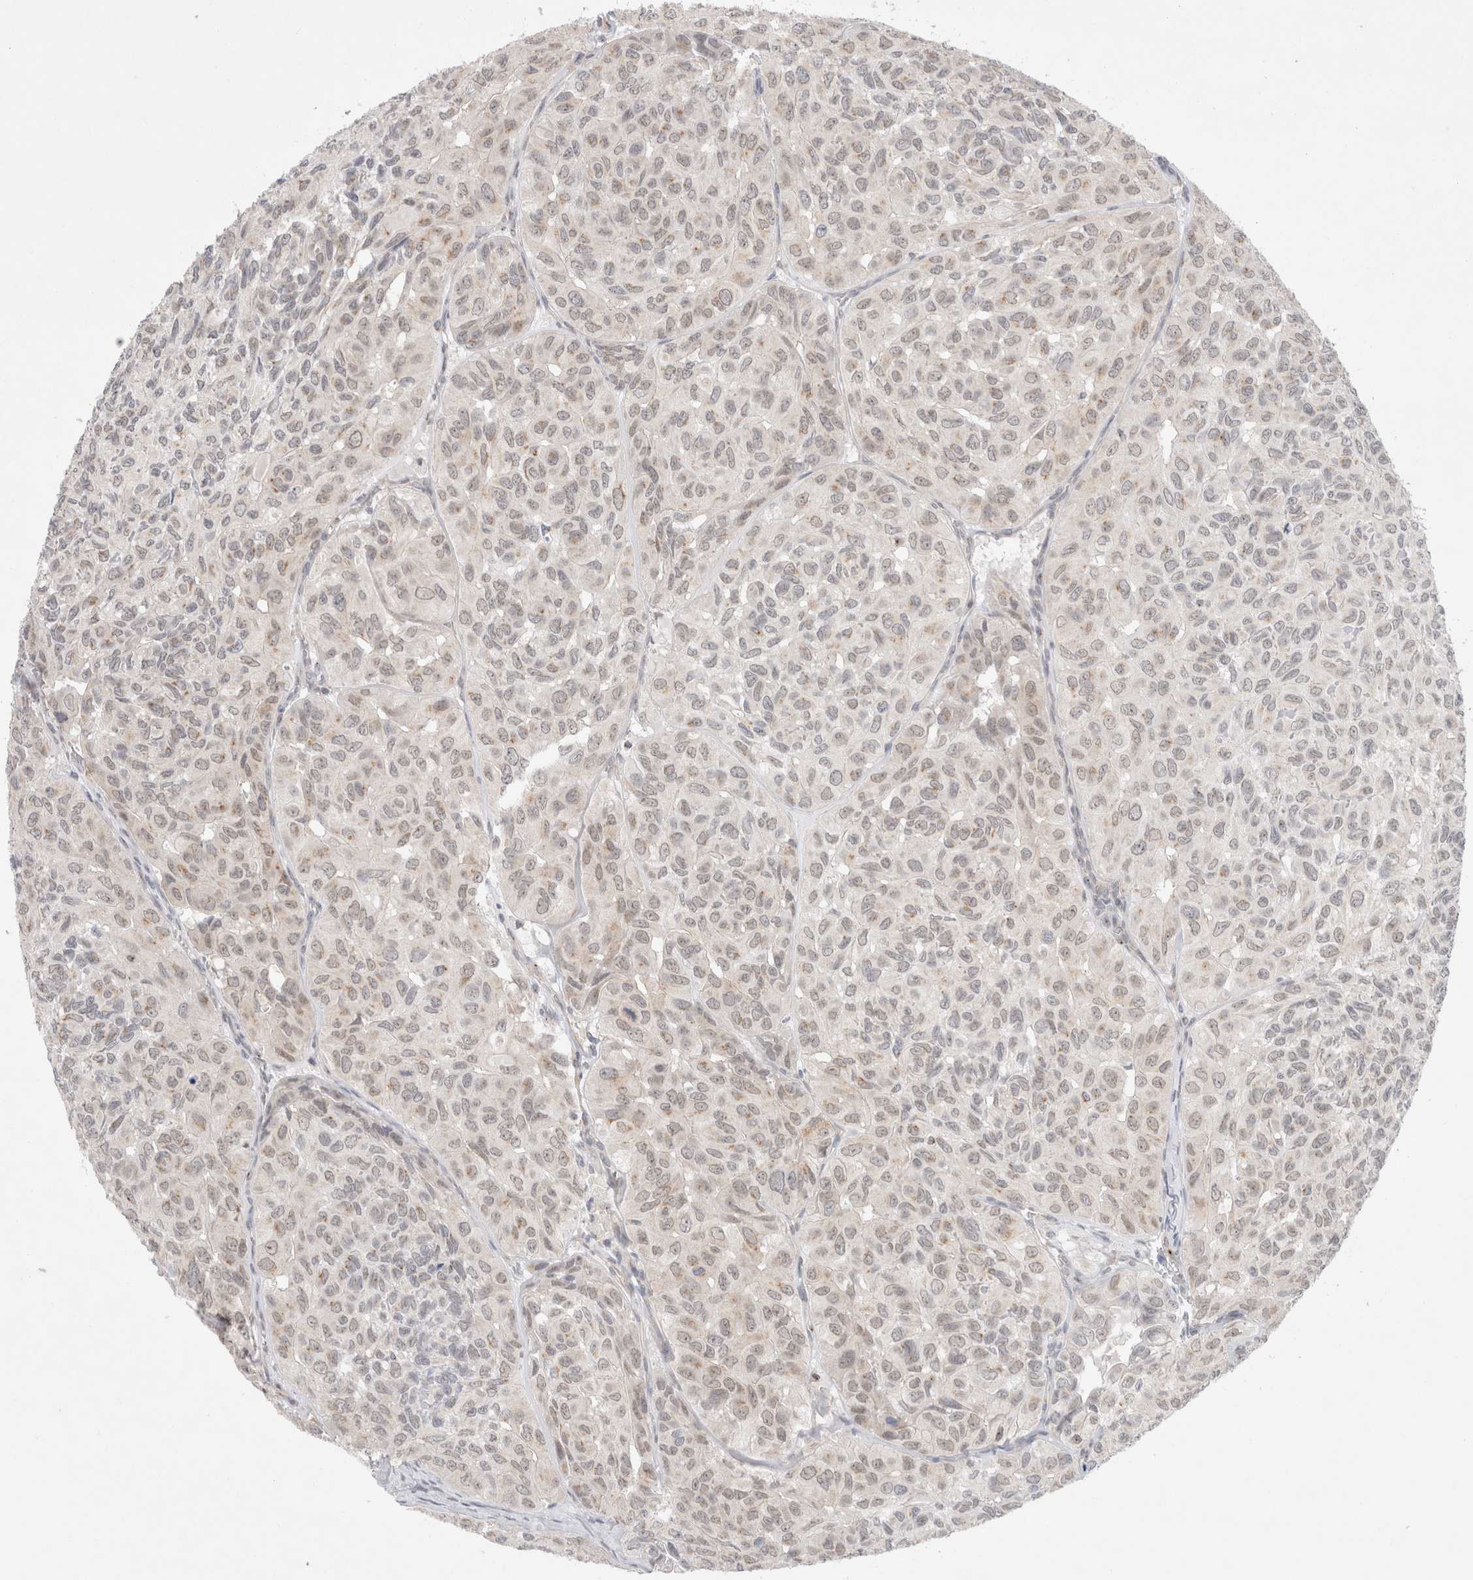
{"staining": {"intensity": "weak", "quantity": ">75%", "location": "nuclear"}, "tissue": "head and neck cancer", "cell_type": "Tumor cells", "image_type": "cancer", "snomed": [{"axis": "morphology", "description": "Adenocarcinoma, NOS"}, {"axis": "topography", "description": "Salivary gland, NOS"}, {"axis": "topography", "description": "Head-Neck"}], "caption": "Head and neck adenocarcinoma was stained to show a protein in brown. There is low levels of weak nuclear staining in about >75% of tumor cells. (DAB (3,3'-diaminobenzidine) IHC, brown staining for protein, blue staining for nuclei).", "gene": "BICD2", "patient": {"sex": "female", "age": 76}}